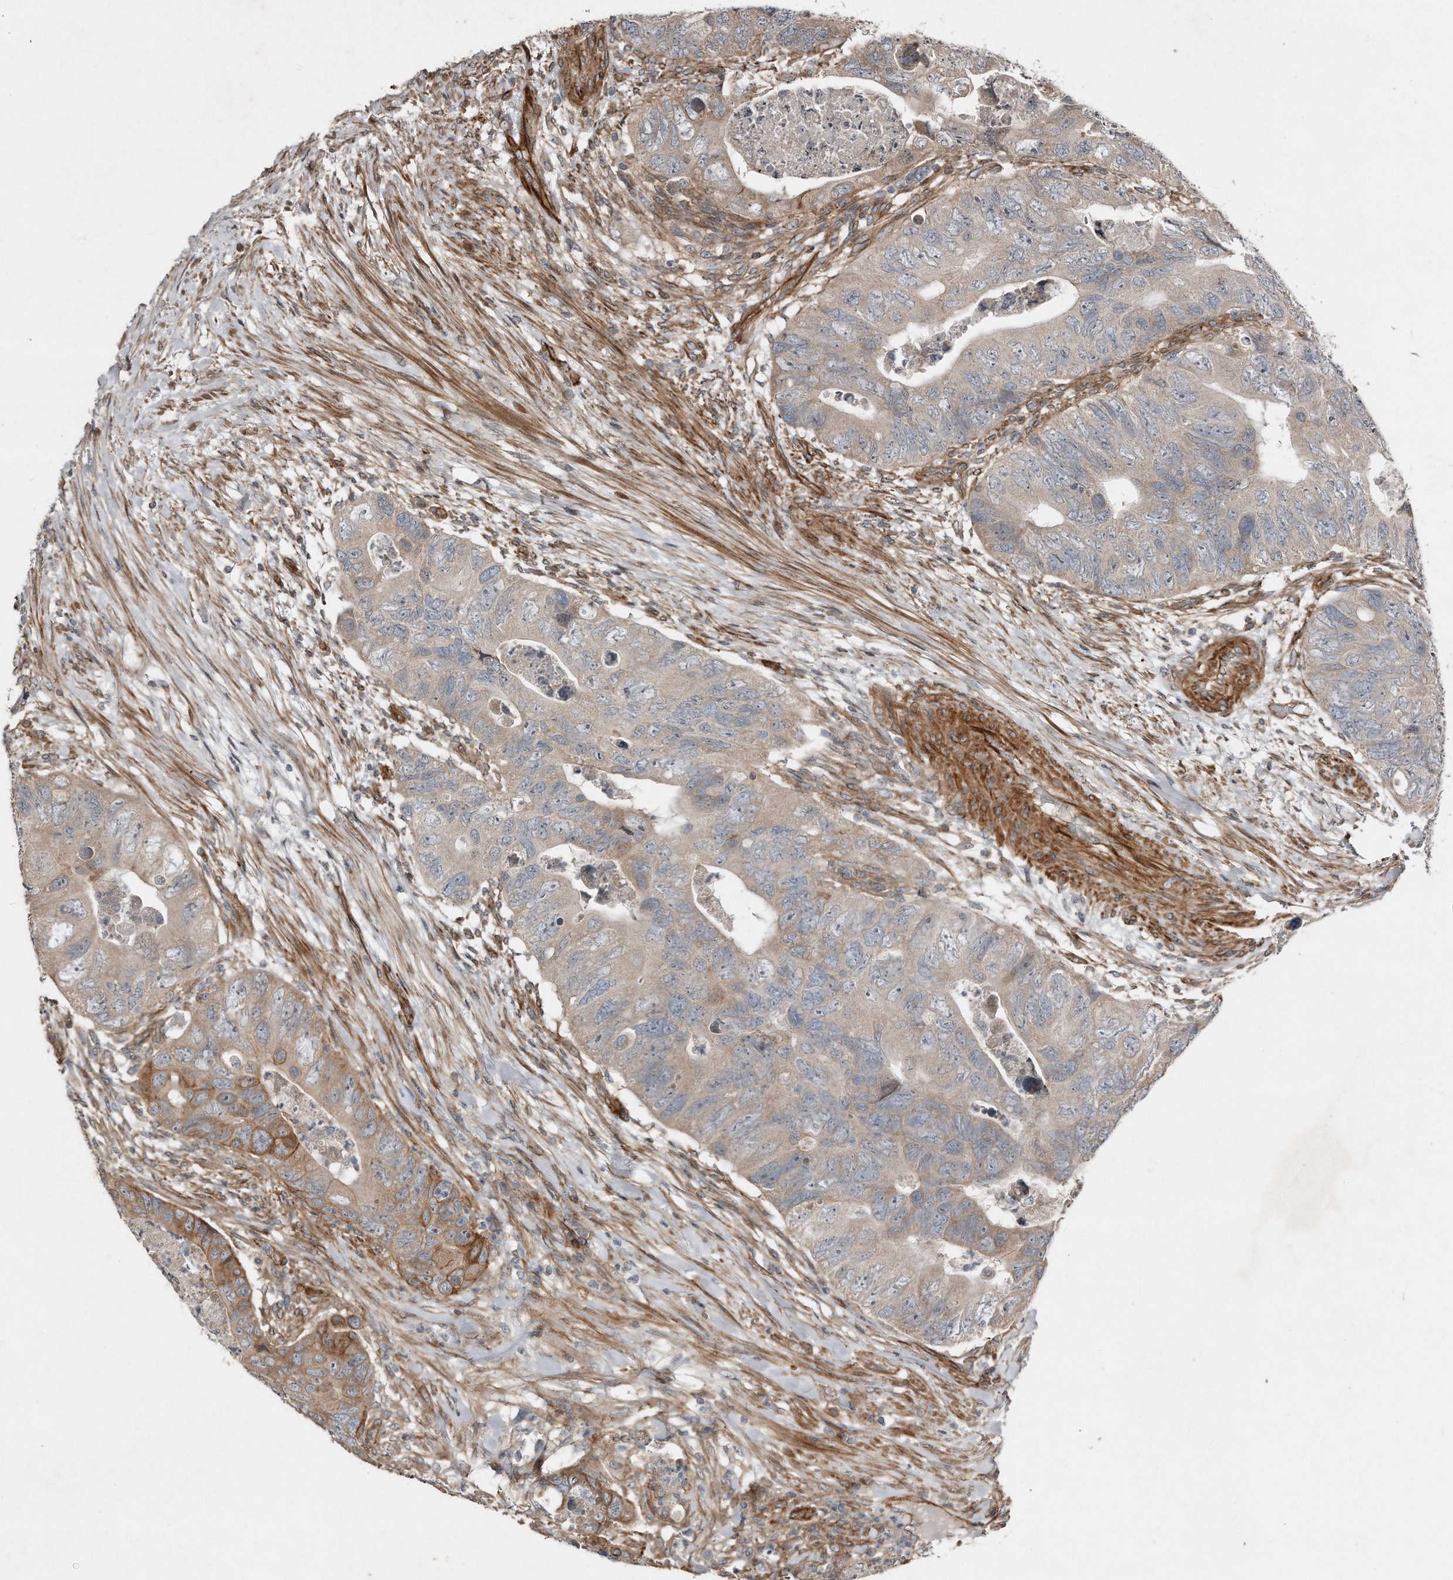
{"staining": {"intensity": "moderate", "quantity": "<25%", "location": "cytoplasmic/membranous"}, "tissue": "colorectal cancer", "cell_type": "Tumor cells", "image_type": "cancer", "snomed": [{"axis": "morphology", "description": "Adenocarcinoma, NOS"}, {"axis": "topography", "description": "Rectum"}], "caption": "Adenocarcinoma (colorectal) stained with IHC reveals moderate cytoplasmic/membranous staining in approximately <25% of tumor cells.", "gene": "SNAP47", "patient": {"sex": "male", "age": 63}}